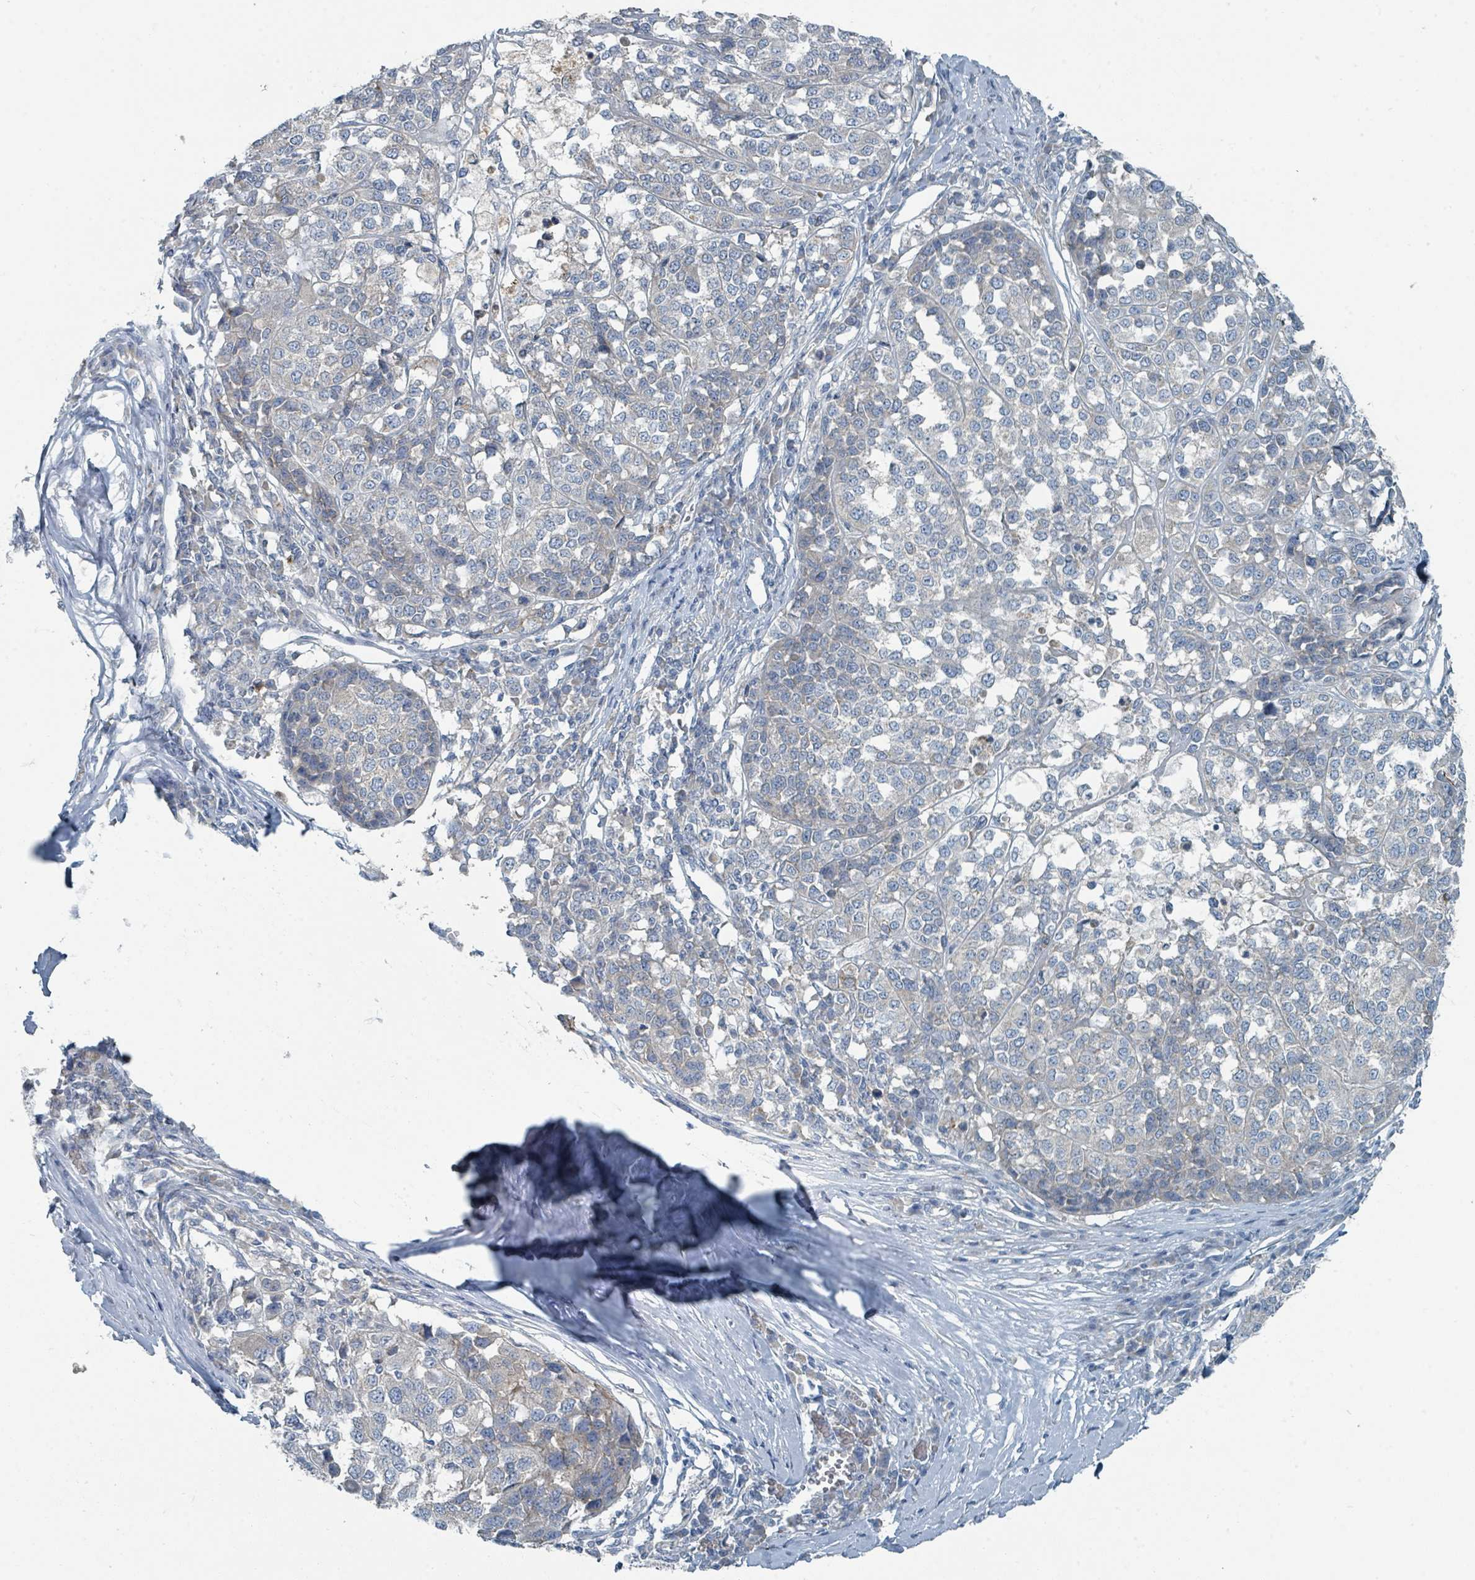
{"staining": {"intensity": "negative", "quantity": "none", "location": "none"}, "tissue": "melanoma", "cell_type": "Tumor cells", "image_type": "cancer", "snomed": [{"axis": "morphology", "description": "Malignant melanoma, Metastatic site"}, {"axis": "topography", "description": "Lymph node"}], "caption": "Human malignant melanoma (metastatic site) stained for a protein using IHC exhibits no expression in tumor cells.", "gene": "RASA4", "patient": {"sex": "male", "age": 44}}